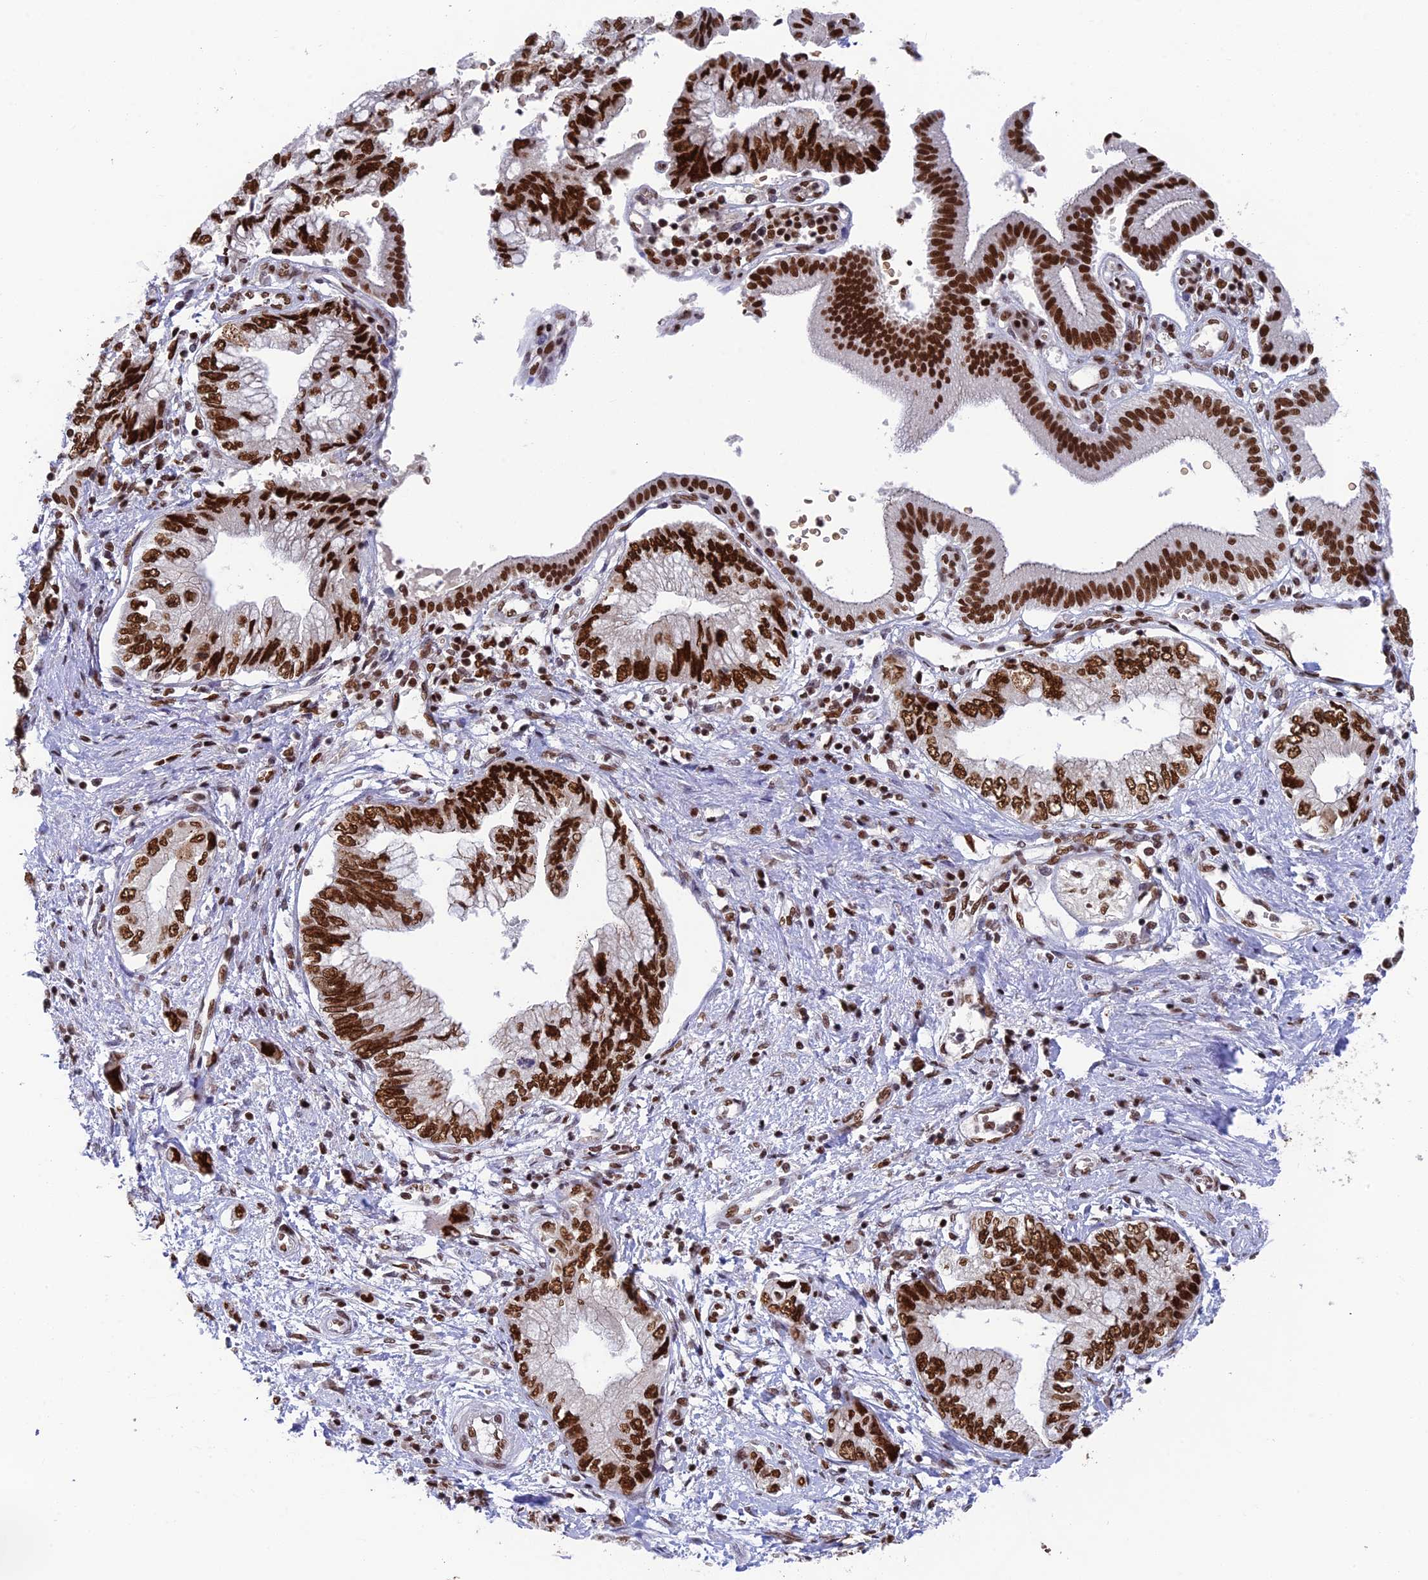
{"staining": {"intensity": "strong", "quantity": ">75%", "location": "nuclear"}, "tissue": "pancreatic cancer", "cell_type": "Tumor cells", "image_type": "cancer", "snomed": [{"axis": "morphology", "description": "Adenocarcinoma, NOS"}, {"axis": "topography", "description": "Pancreas"}], "caption": "This image shows immunohistochemistry (IHC) staining of pancreatic cancer, with high strong nuclear positivity in approximately >75% of tumor cells.", "gene": "EEF1AKMT3", "patient": {"sex": "female", "age": 73}}